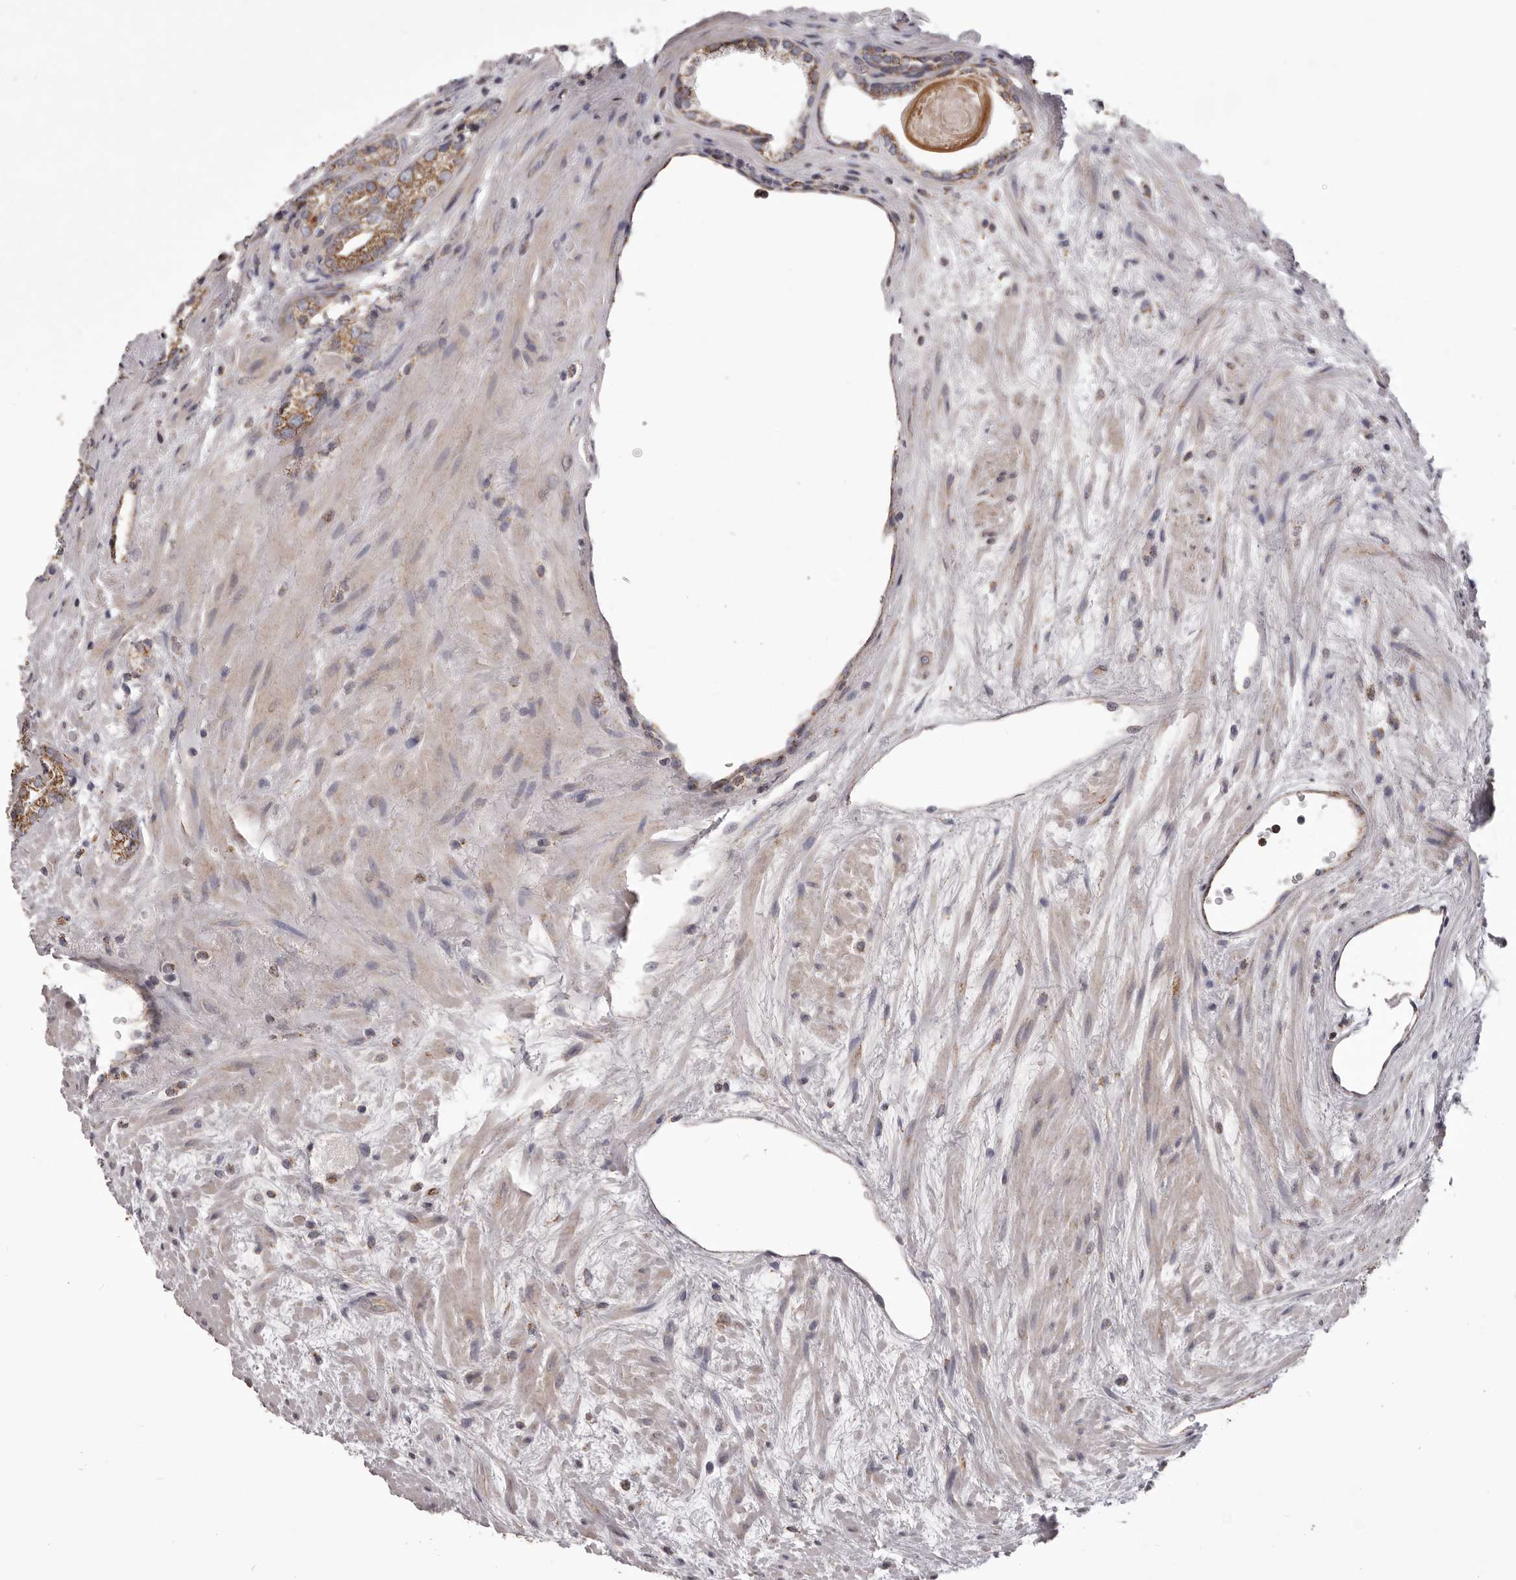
{"staining": {"intensity": "moderate", "quantity": ">75%", "location": "cytoplasmic/membranous"}, "tissue": "prostate cancer", "cell_type": "Tumor cells", "image_type": "cancer", "snomed": [{"axis": "morphology", "description": "Normal morphology"}, {"axis": "morphology", "description": "Adenocarcinoma, Low grade"}, {"axis": "topography", "description": "Prostate"}], "caption": "Protein staining displays moderate cytoplasmic/membranous positivity in approximately >75% of tumor cells in prostate cancer (low-grade adenocarcinoma).", "gene": "CHRM2", "patient": {"sex": "male", "age": 72}}